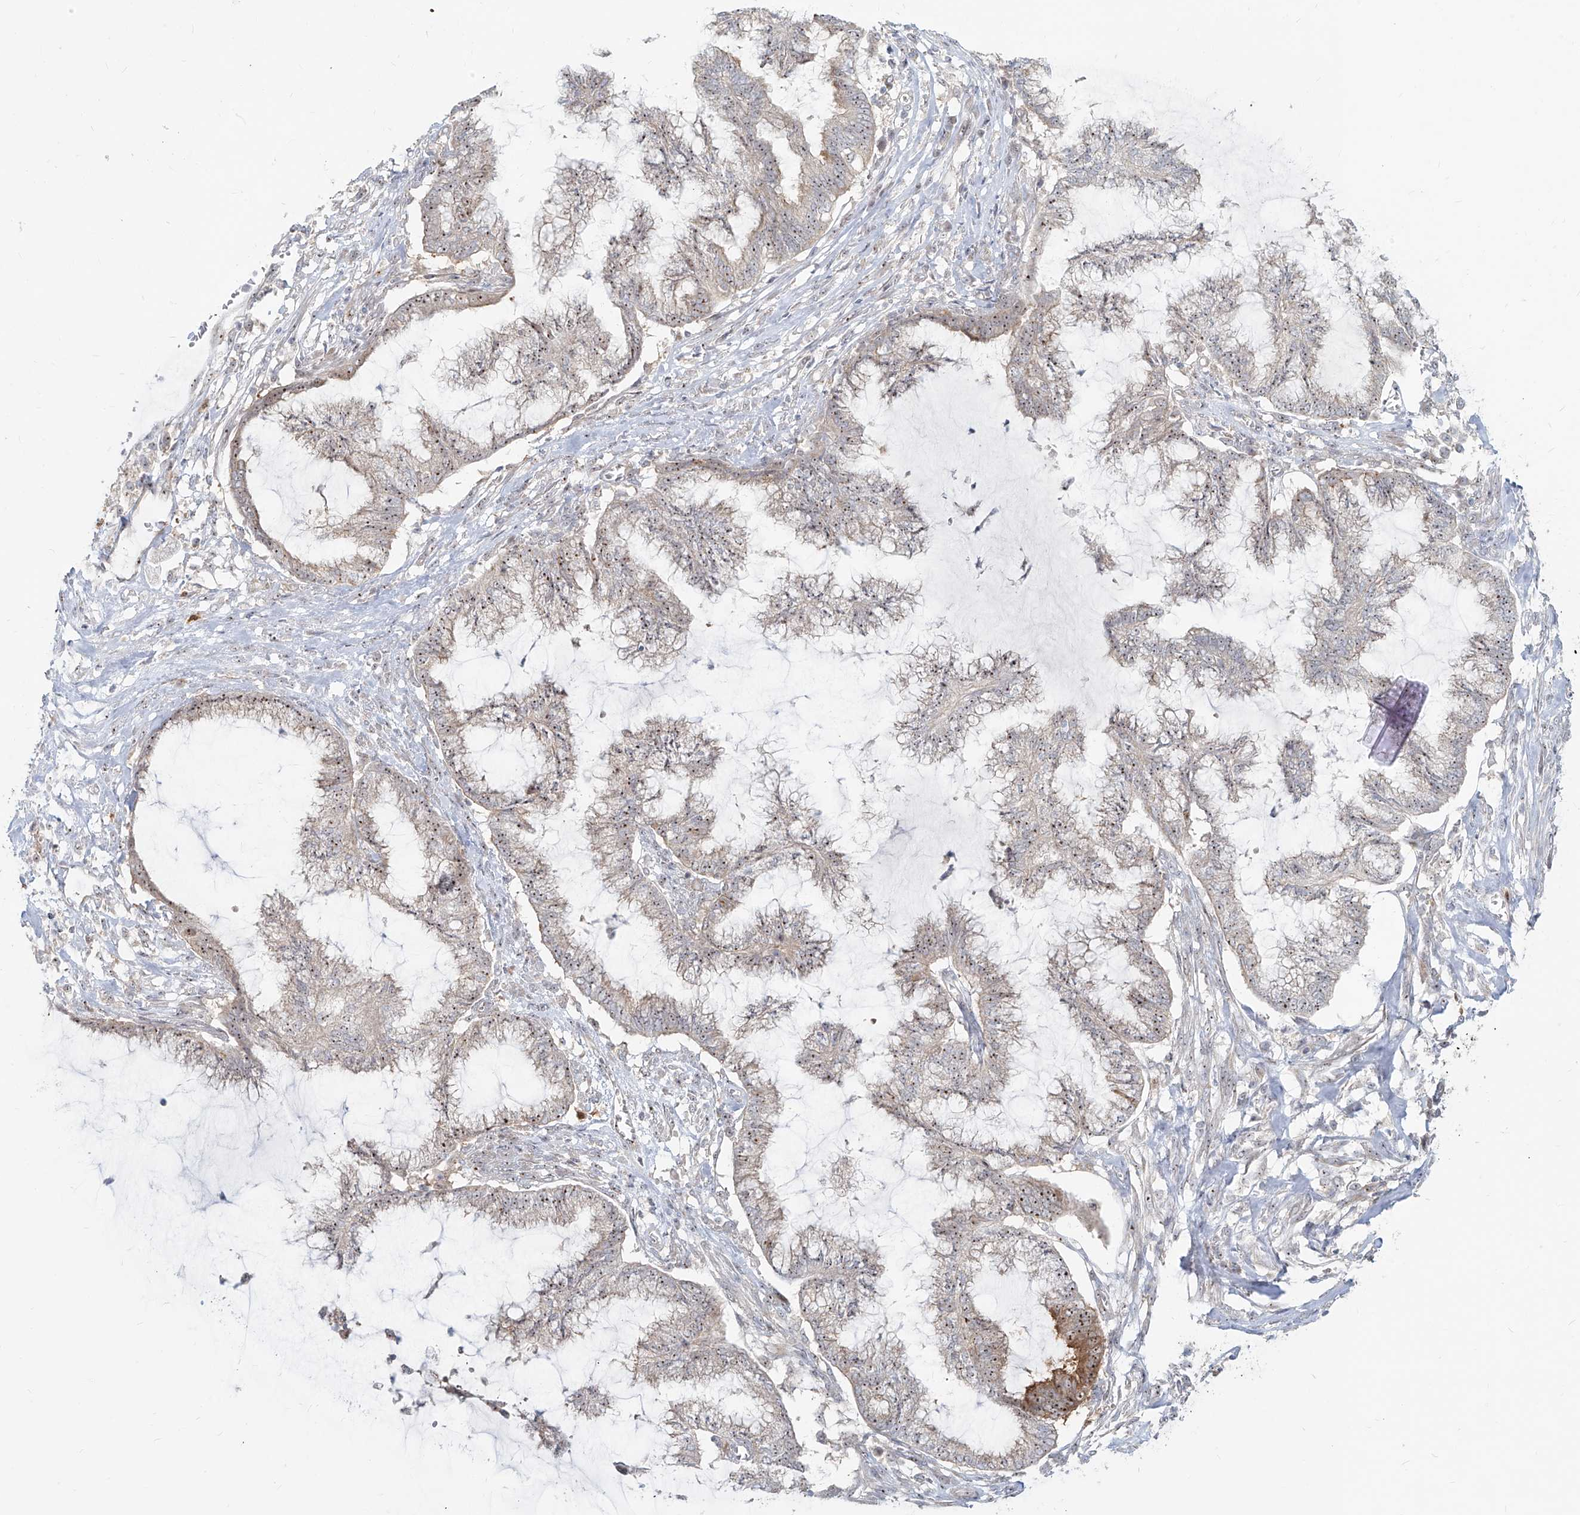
{"staining": {"intensity": "moderate", "quantity": "25%-75%", "location": "cytoplasmic/membranous,nuclear"}, "tissue": "endometrial cancer", "cell_type": "Tumor cells", "image_type": "cancer", "snomed": [{"axis": "morphology", "description": "Adenocarcinoma, NOS"}, {"axis": "topography", "description": "Endometrium"}], "caption": "Immunohistochemistry (IHC) photomicrograph of neoplastic tissue: human endometrial cancer (adenocarcinoma) stained using immunohistochemistry reveals medium levels of moderate protein expression localized specifically in the cytoplasmic/membranous and nuclear of tumor cells, appearing as a cytoplasmic/membranous and nuclear brown color.", "gene": "BYSL", "patient": {"sex": "female", "age": 86}}